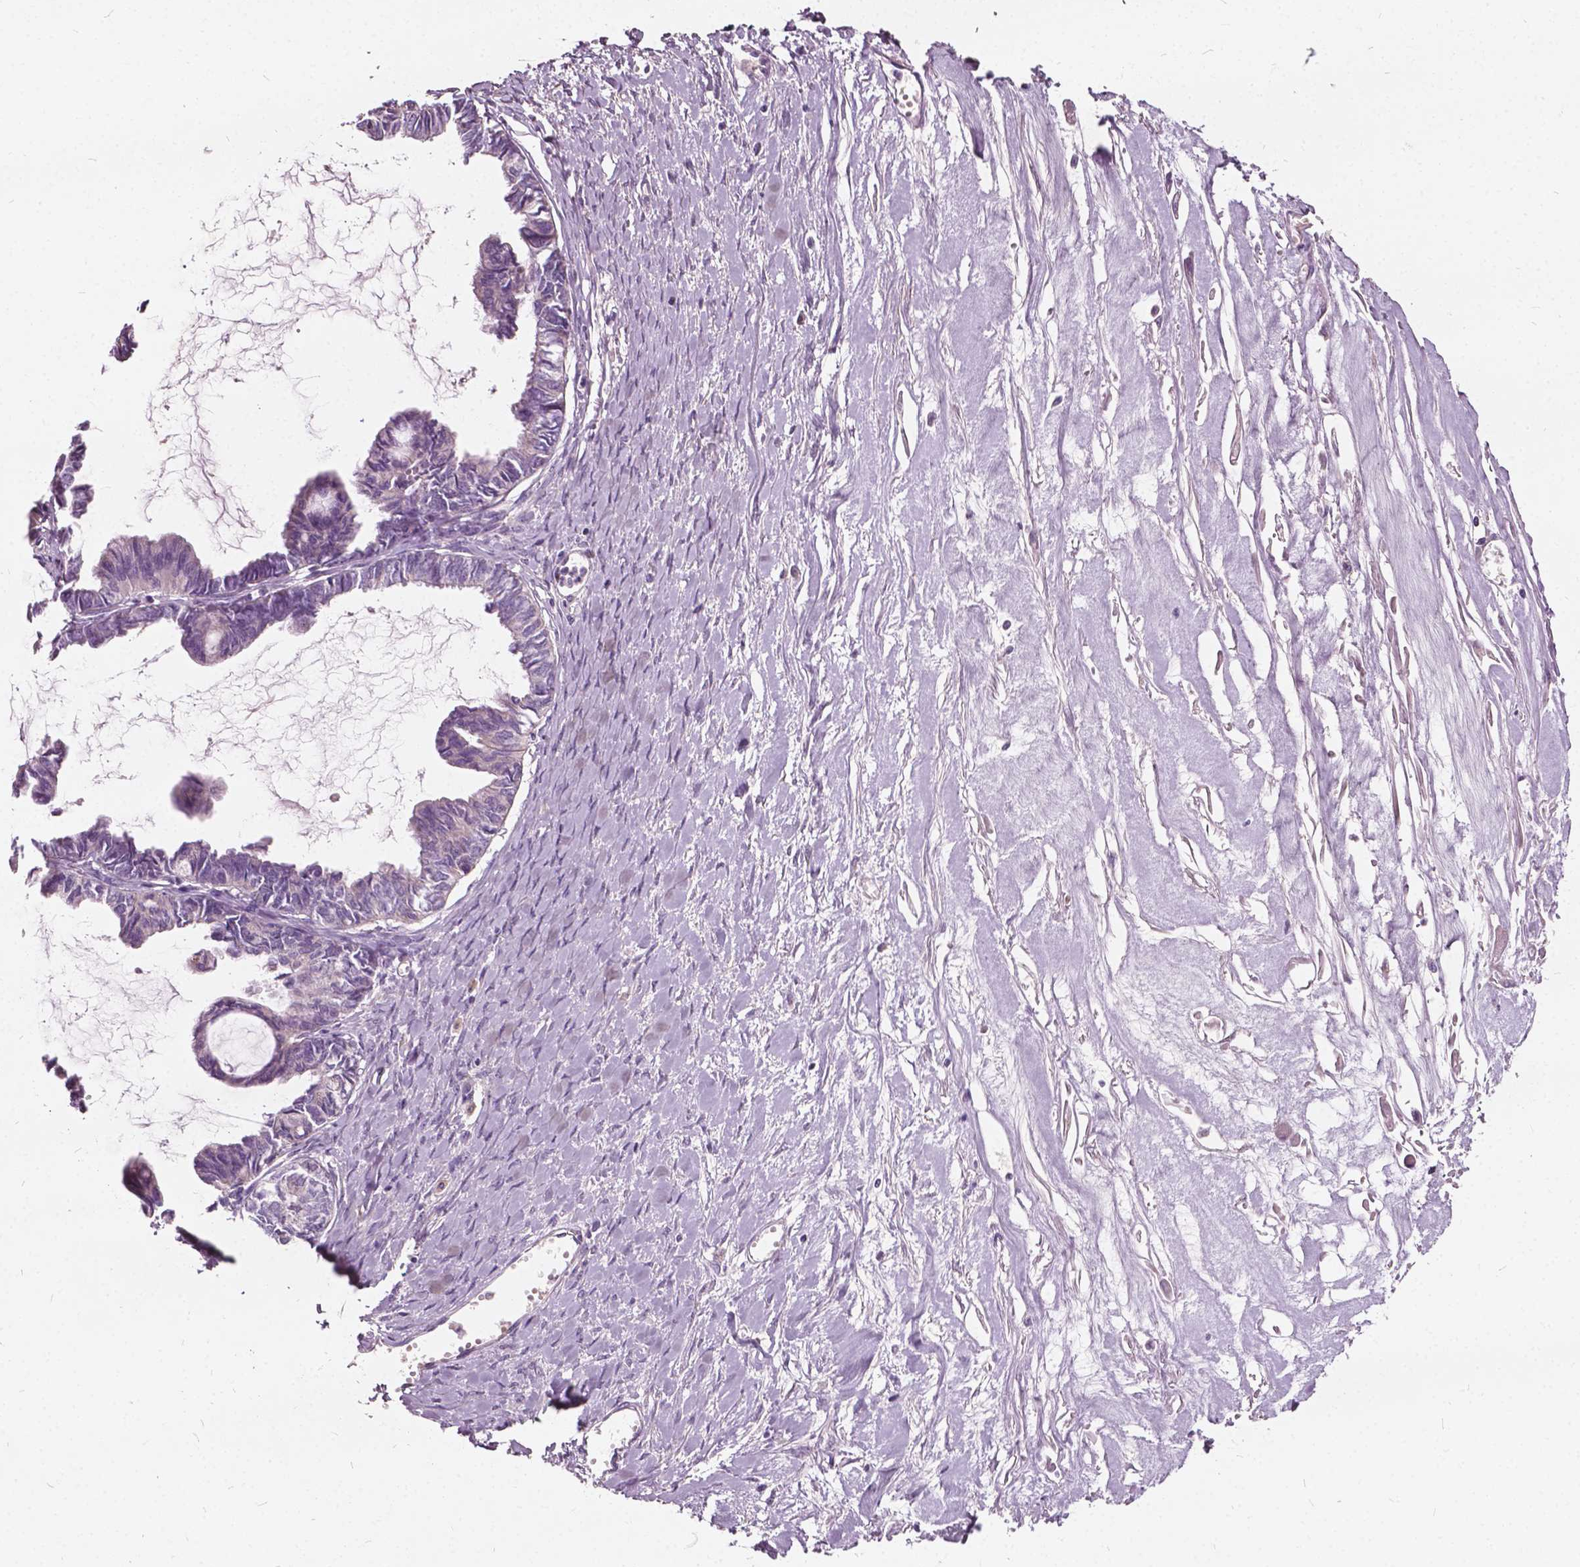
{"staining": {"intensity": "negative", "quantity": "none", "location": "none"}, "tissue": "ovarian cancer", "cell_type": "Tumor cells", "image_type": "cancer", "snomed": [{"axis": "morphology", "description": "Cystadenocarcinoma, mucinous, NOS"}, {"axis": "topography", "description": "Ovary"}], "caption": "DAB immunohistochemical staining of ovarian cancer exhibits no significant staining in tumor cells.", "gene": "ODF3L2", "patient": {"sex": "female", "age": 61}}